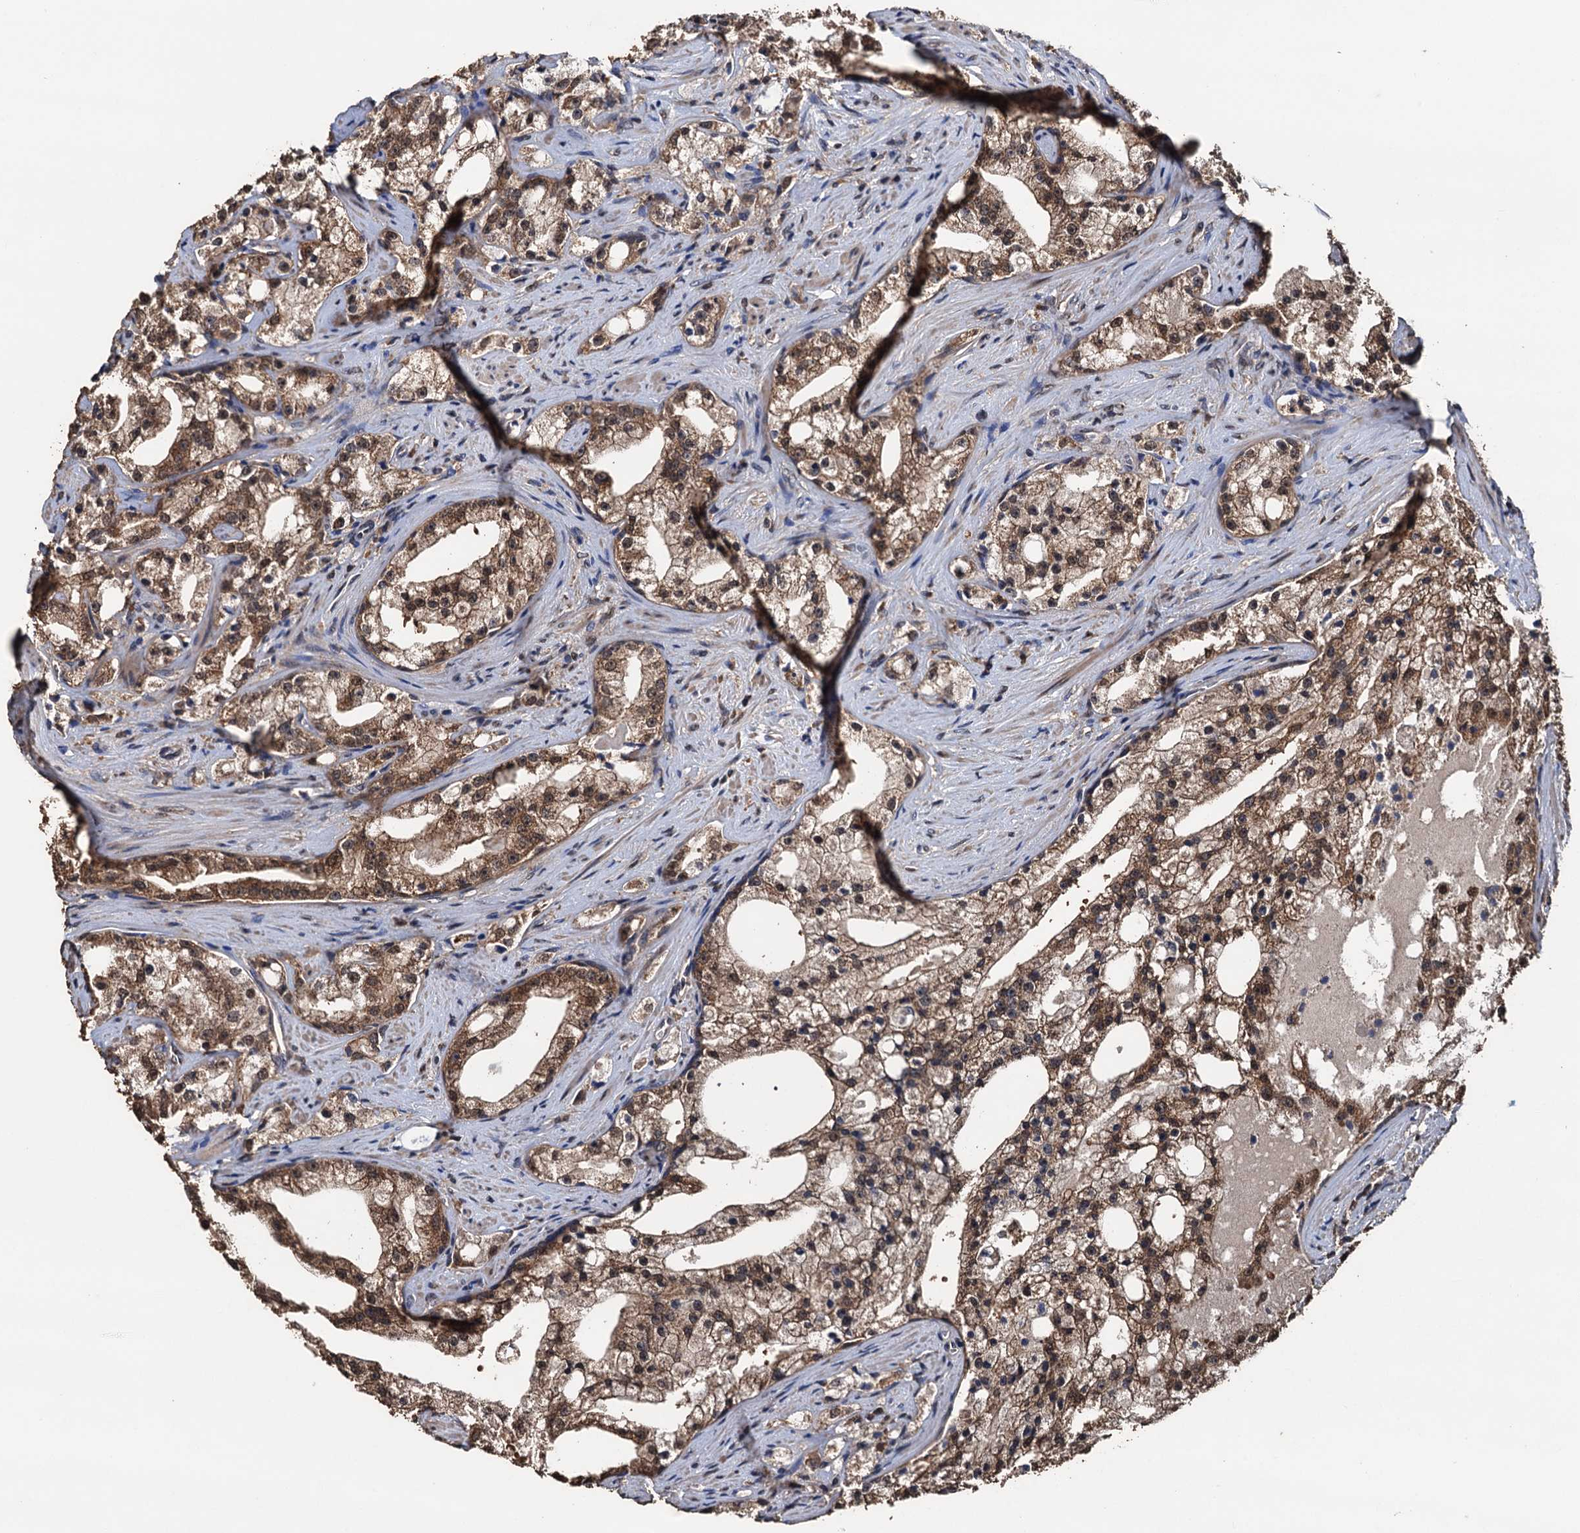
{"staining": {"intensity": "moderate", "quantity": ">75%", "location": "cytoplasmic/membranous,nuclear"}, "tissue": "prostate cancer", "cell_type": "Tumor cells", "image_type": "cancer", "snomed": [{"axis": "morphology", "description": "Adenocarcinoma, High grade"}, {"axis": "topography", "description": "Prostate"}], "caption": "This image demonstrates immunohistochemistry staining of human high-grade adenocarcinoma (prostate), with medium moderate cytoplasmic/membranous and nuclear staining in about >75% of tumor cells.", "gene": "PSMD9", "patient": {"sex": "male", "age": 64}}